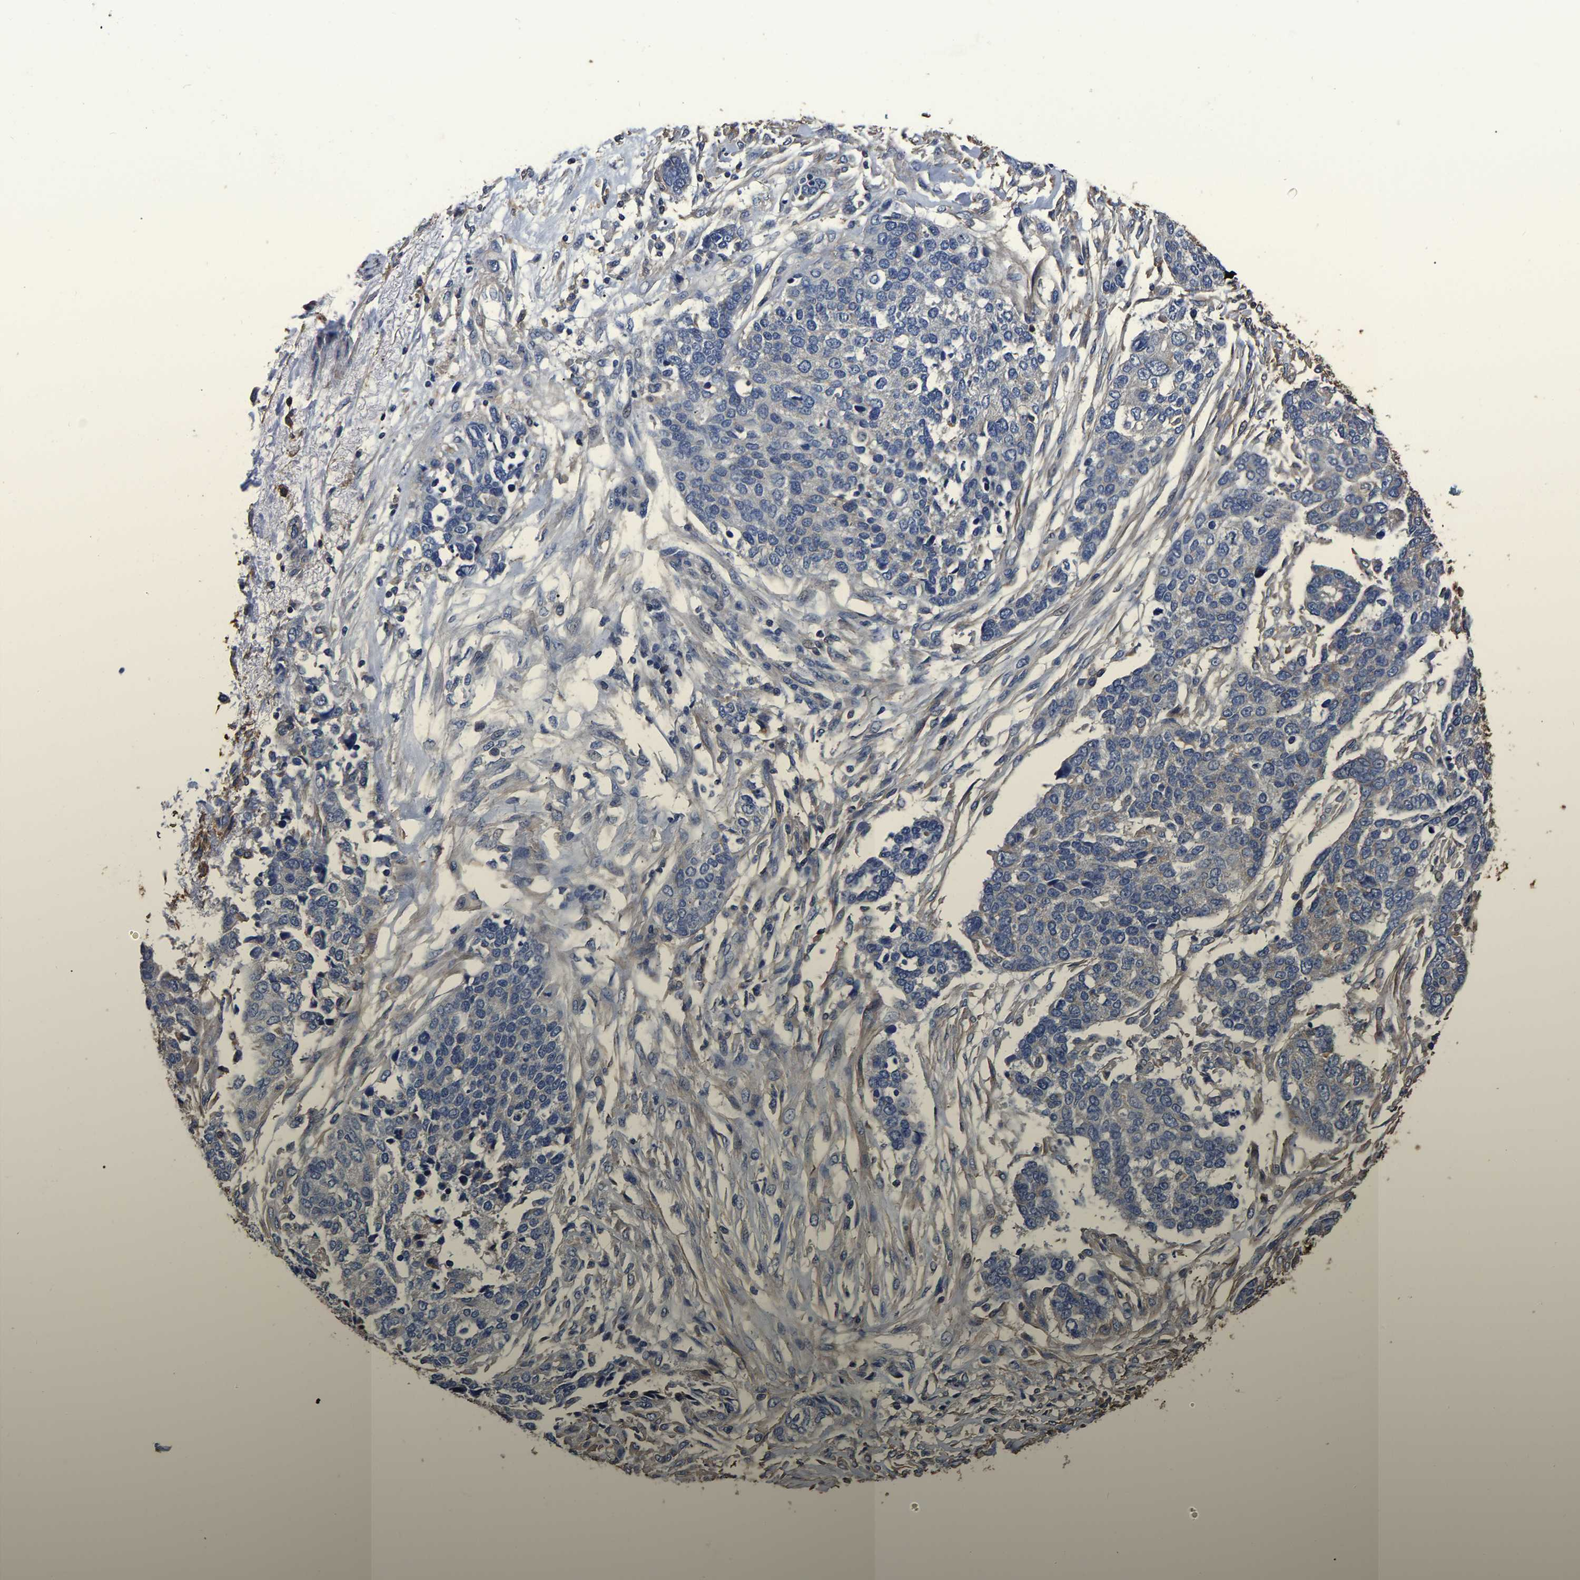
{"staining": {"intensity": "negative", "quantity": "none", "location": "none"}, "tissue": "ovarian cancer", "cell_type": "Tumor cells", "image_type": "cancer", "snomed": [{"axis": "morphology", "description": "Cystadenocarcinoma, serous, NOS"}, {"axis": "topography", "description": "Ovary"}], "caption": "Immunohistochemical staining of serous cystadenocarcinoma (ovarian) shows no significant expression in tumor cells.", "gene": "ARMT1", "patient": {"sex": "female", "age": 44}}